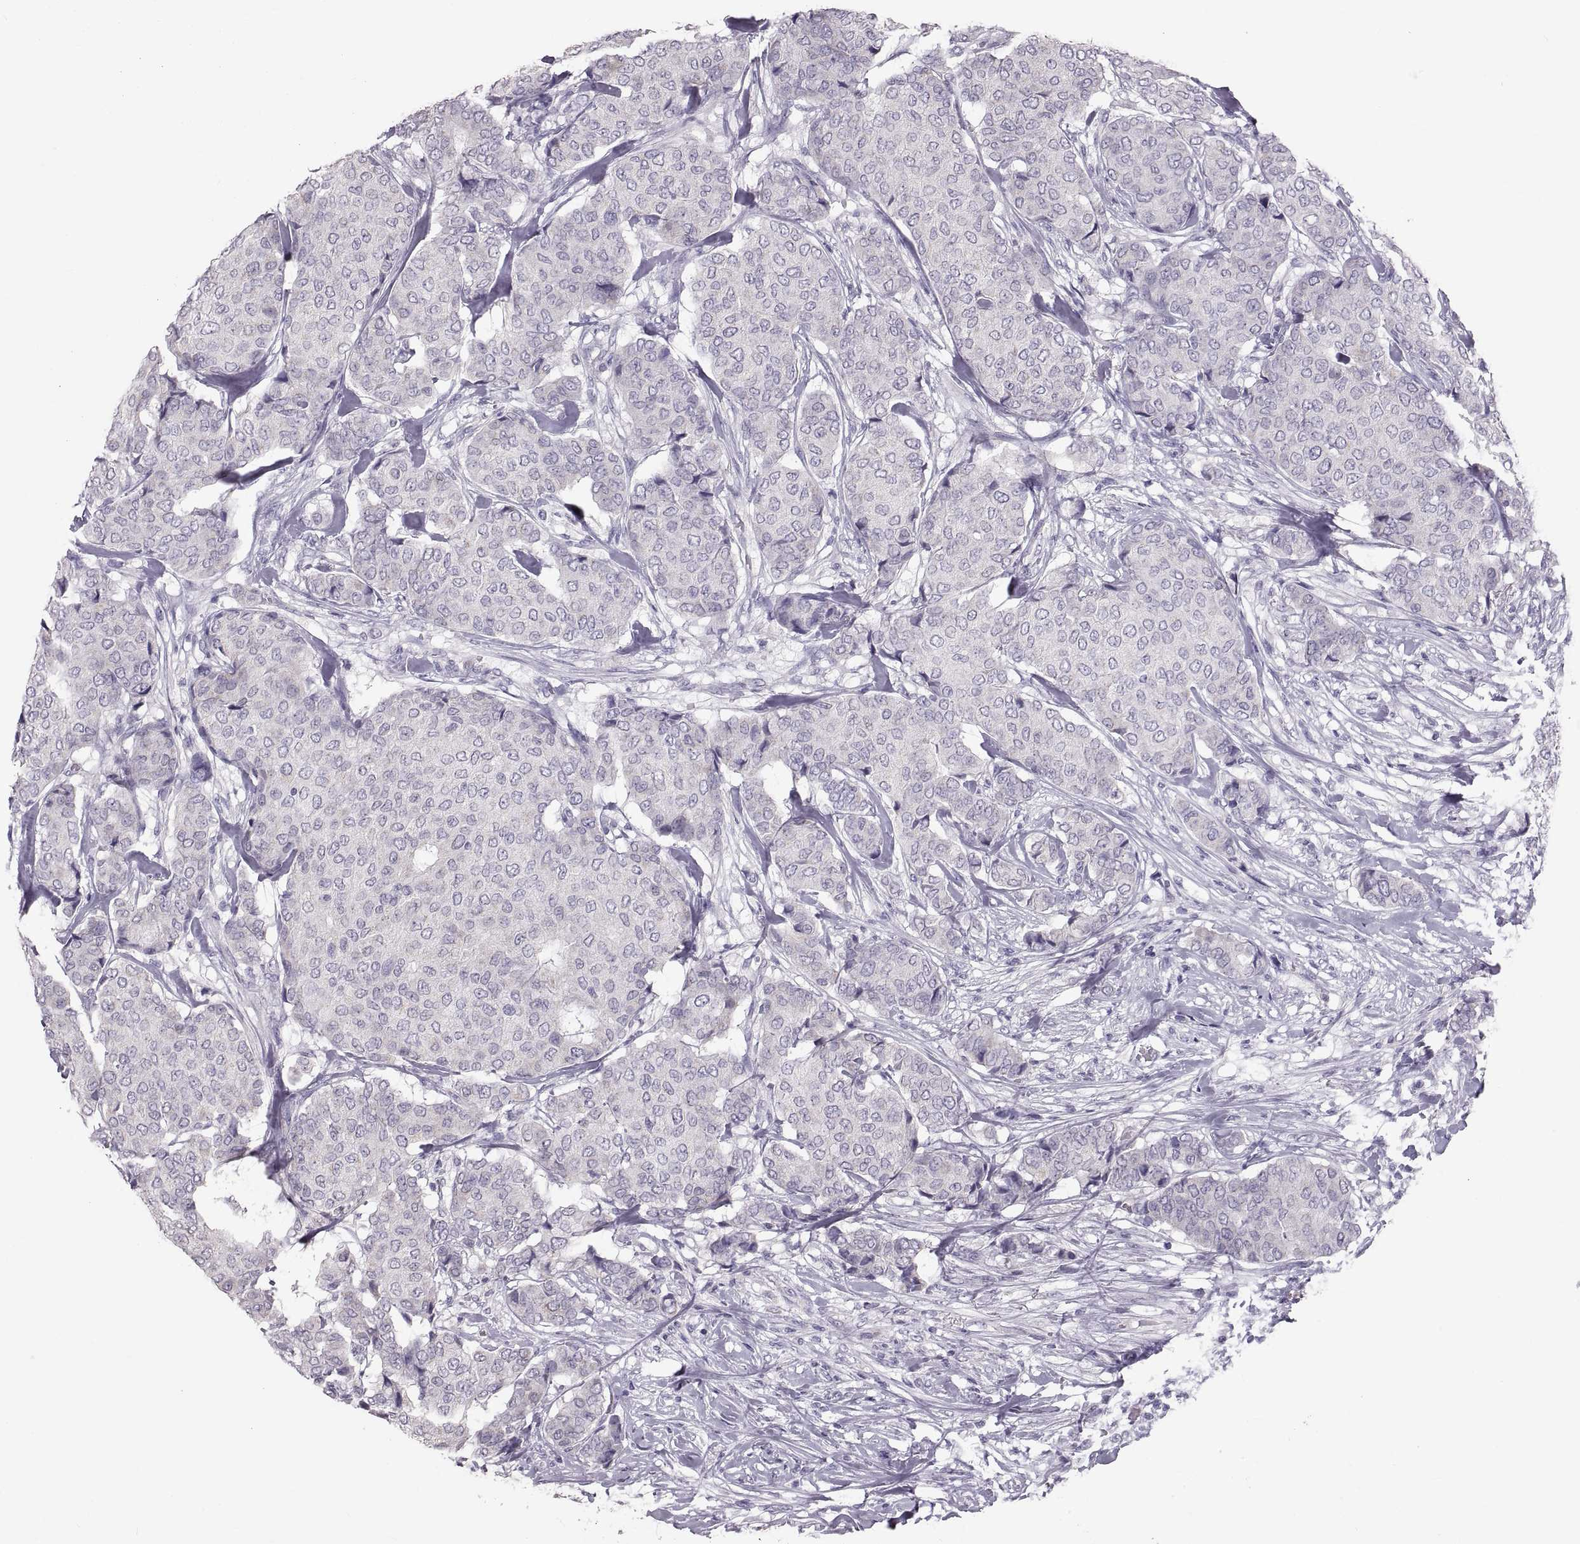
{"staining": {"intensity": "negative", "quantity": "none", "location": "none"}, "tissue": "breast cancer", "cell_type": "Tumor cells", "image_type": "cancer", "snomed": [{"axis": "morphology", "description": "Duct carcinoma"}, {"axis": "topography", "description": "Breast"}], "caption": "Breast cancer was stained to show a protein in brown. There is no significant expression in tumor cells.", "gene": "WBP2NL", "patient": {"sex": "female", "age": 75}}